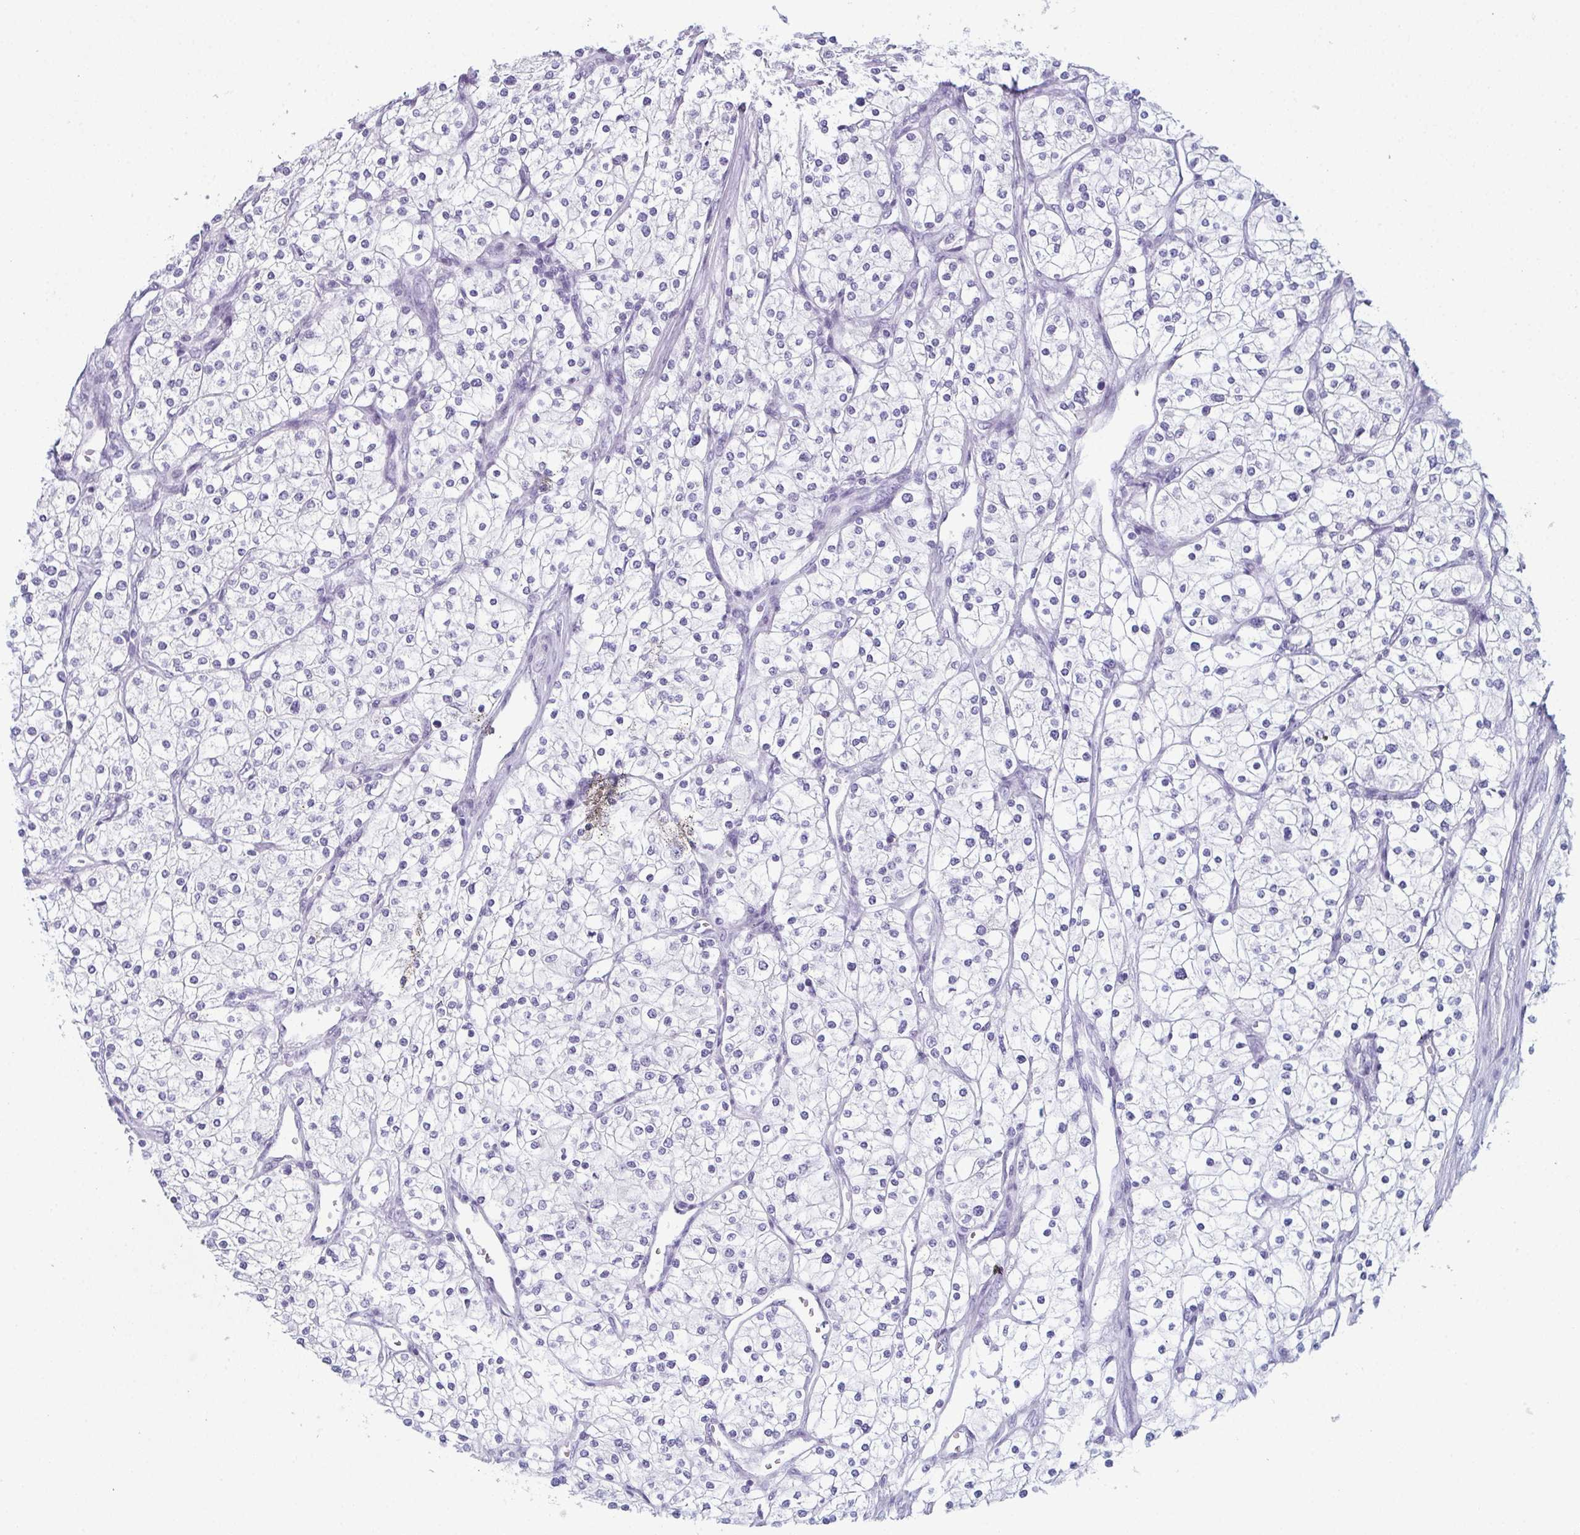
{"staining": {"intensity": "negative", "quantity": "none", "location": "none"}, "tissue": "renal cancer", "cell_type": "Tumor cells", "image_type": "cancer", "snomed": [{"axis": "morphology", "description": "Adenocarcinoma, NOS"}, {"axis": "topography", "description": "Kidney"}], "caption": "This is an IHC histopathology image of adenocarcinoma (renal). There is no expression in tumor cells.", "gene": "ENKUR", "patient": {"sex": "male", "age": 80}}